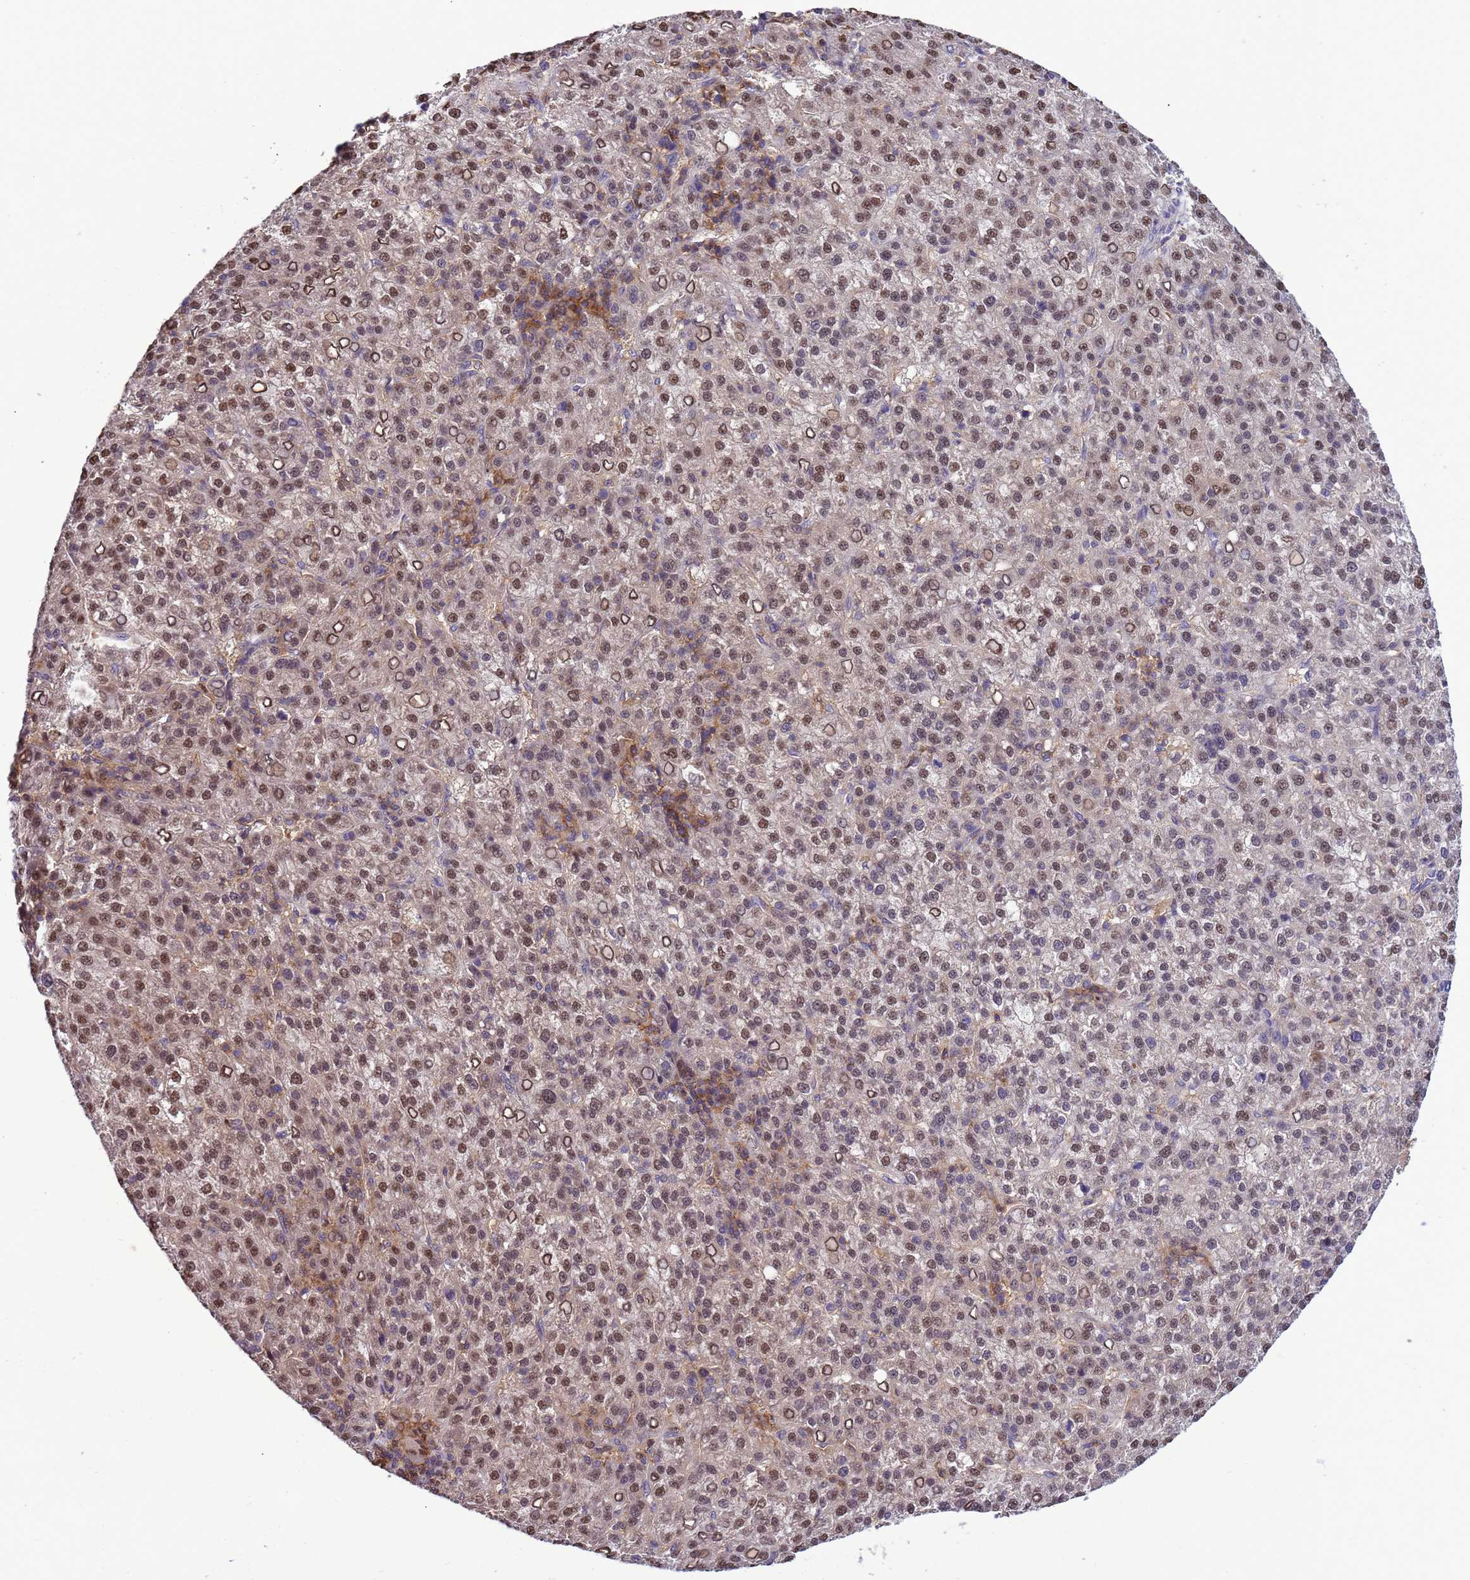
{"staining": {"intensity": "moderate", "quantity": "25%-75%", "location": "nuclear"}, "tissue": "liver cancer", "cell_type": "Tumor cells", "image_type": "cancer", "snomed": [{"axis": "morphology", "description": "Carcinoma, Hepatocellular, NOS"}, {"axis": "topography", "description": "Liver"}], "caption": "The photomicrograph demonstrates staining of liver hepatocellular carcinoma, revealing moderate nuclear protein staining (brown color) within tumor cells.", "gene": "CD53", "patient": {"sex": "female", "age": 58}}